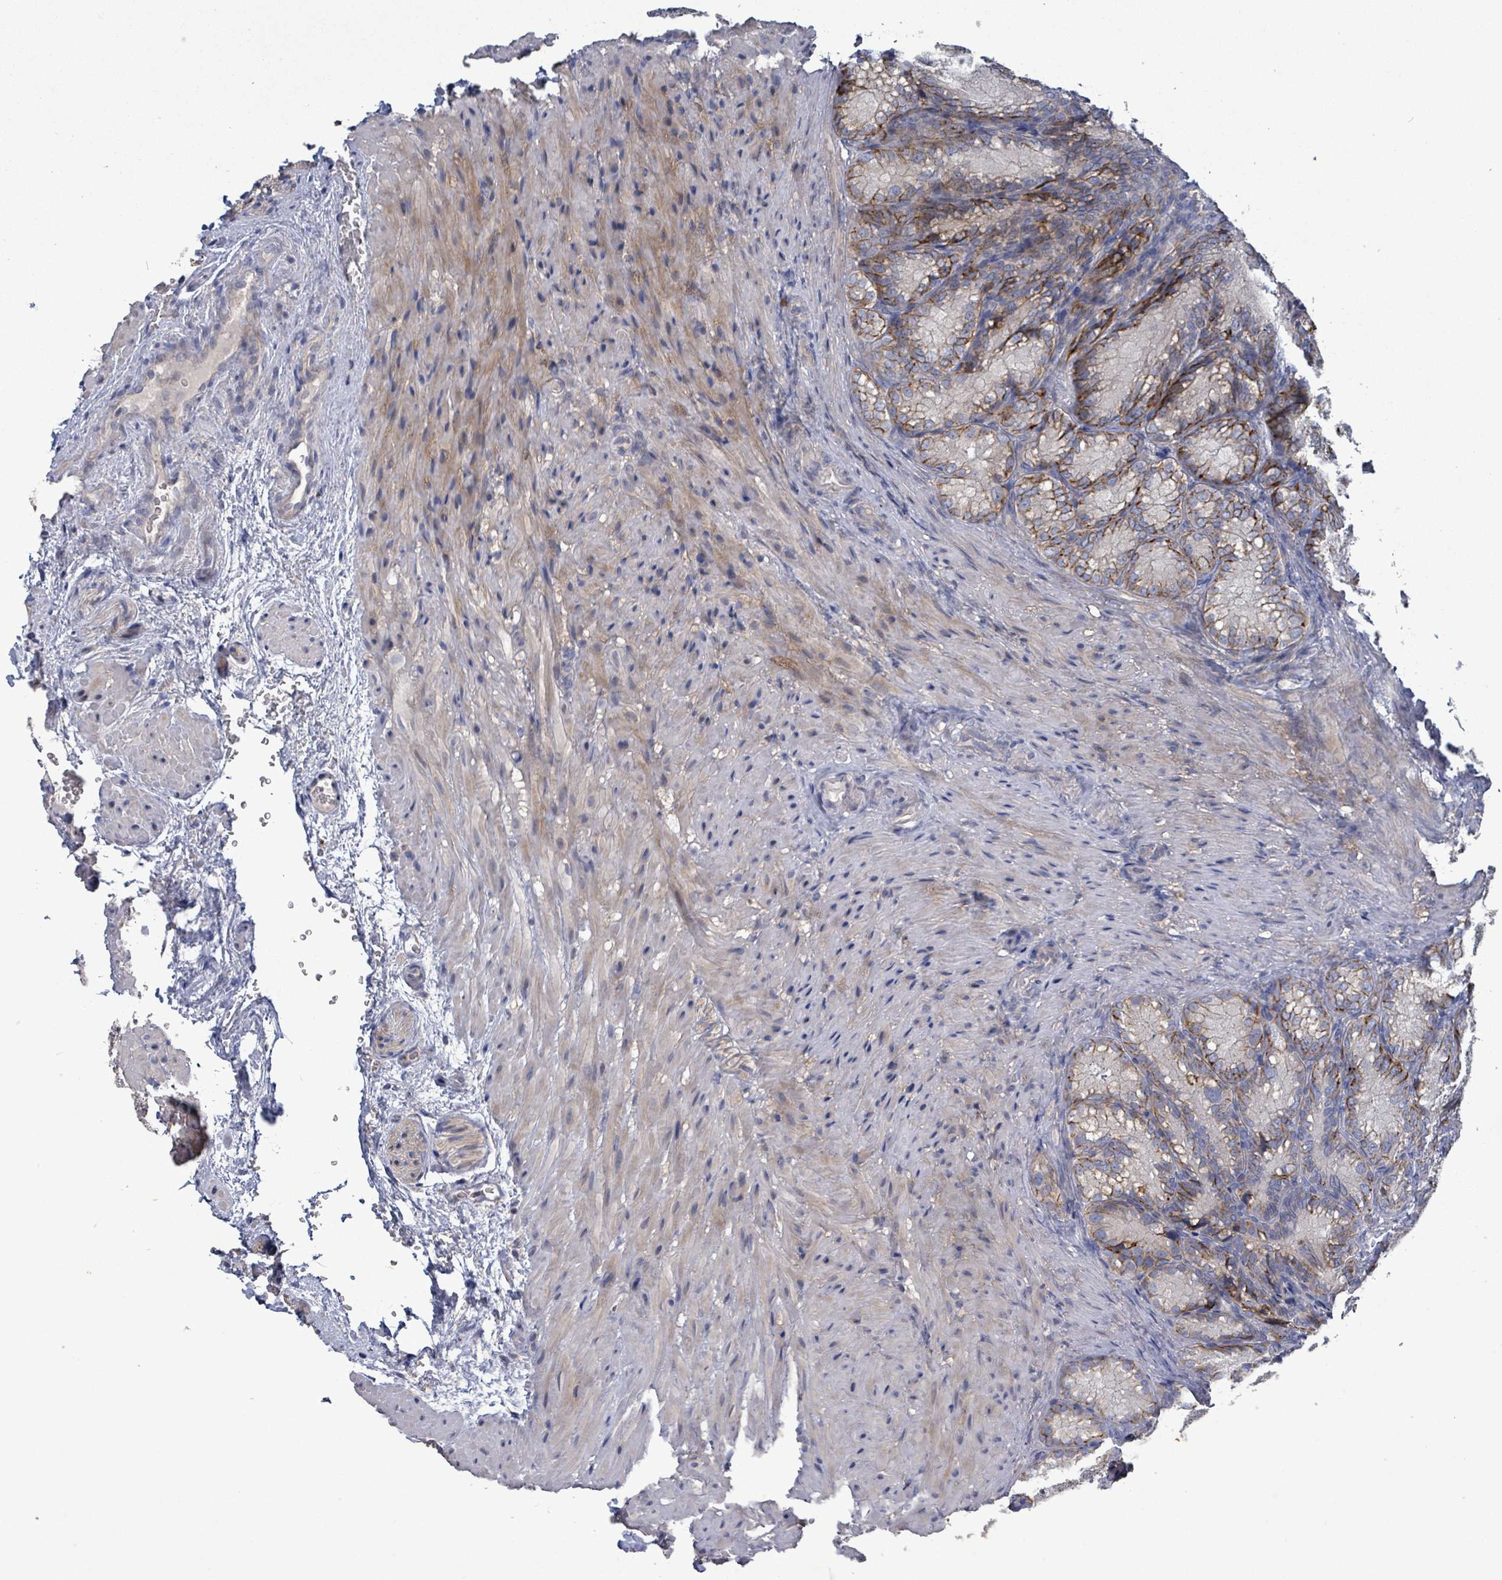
{"staining": {"intensity": "moderate", "quantity": ">75%", "location": "cytoplasmic/membranous"}, "tissue": "seminal vesicle", "cell_type": "Glandular cells", "image_type": "normal", "snomed": [{"axis": "morphology", "description": "Normal tissue, NOS"}, {"axis": "topography", "description": "Seminal veicle"}], "caption": "IHC micrograph of benign human seminal vesicle stained for a protein (brown), which reveals medium levels of moderate cytoplasmic/membranous staining in approximately >75% of glandular cells.", "gene": "HRAS", "patient": {"sex": "male", "age": 58}}